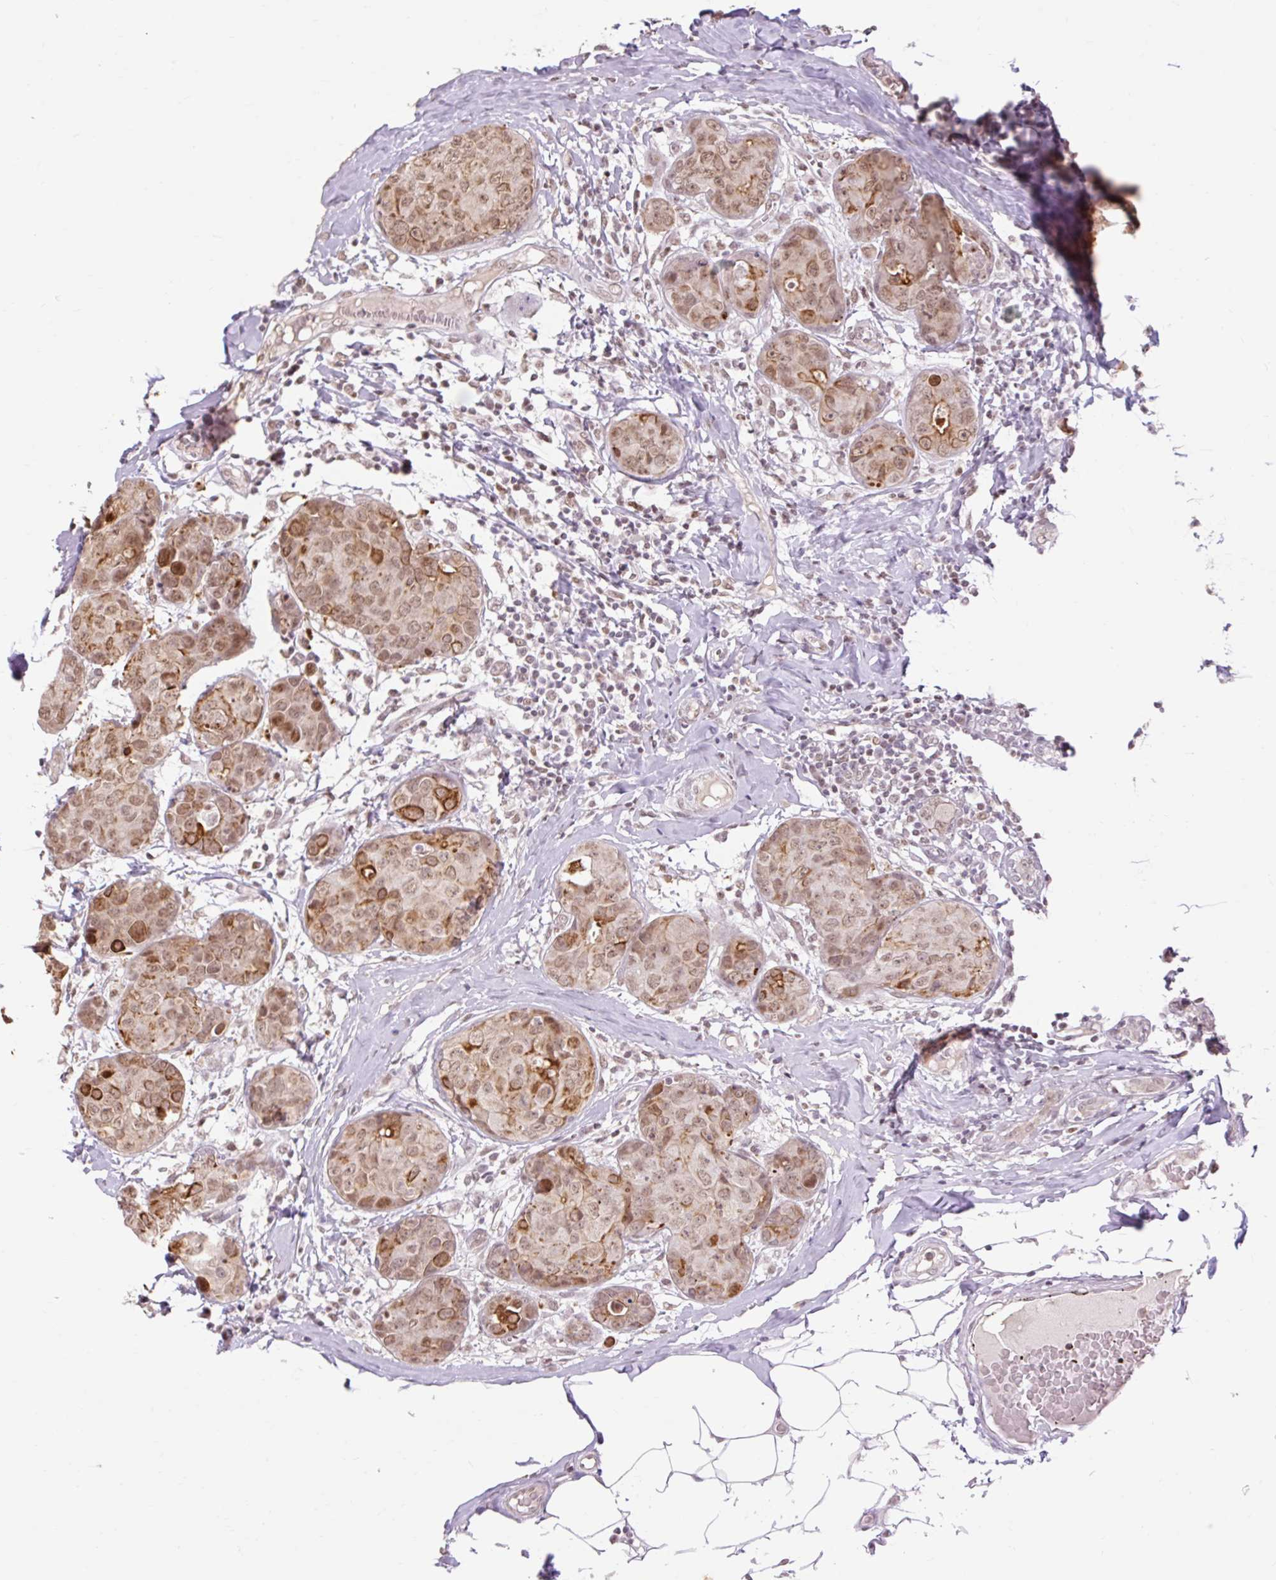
{"staining": {"intensity": "moderate", "quantity": "25%-75%", "location": "cytoplasmic/membranous,nuclear"}, "tissue": "breast cancer", "cell_type": "Tumor cells", "image_type": "cancer", "snomed": [{"axis": "morphology", "description": "Duct carcinoma"}, {"axis": "topography", "description": "Breast"}], "caption": "Immunohistochemical staining of human breast cancer (invasive ductal carcinoma) exhibits medium levels of moderate cytoplasmic/membranous and nuclear protein staining in about 25%-75% of tumor cells.", "gene": "NPIPB12", "patient": {"sex": "female", "age": 43}}